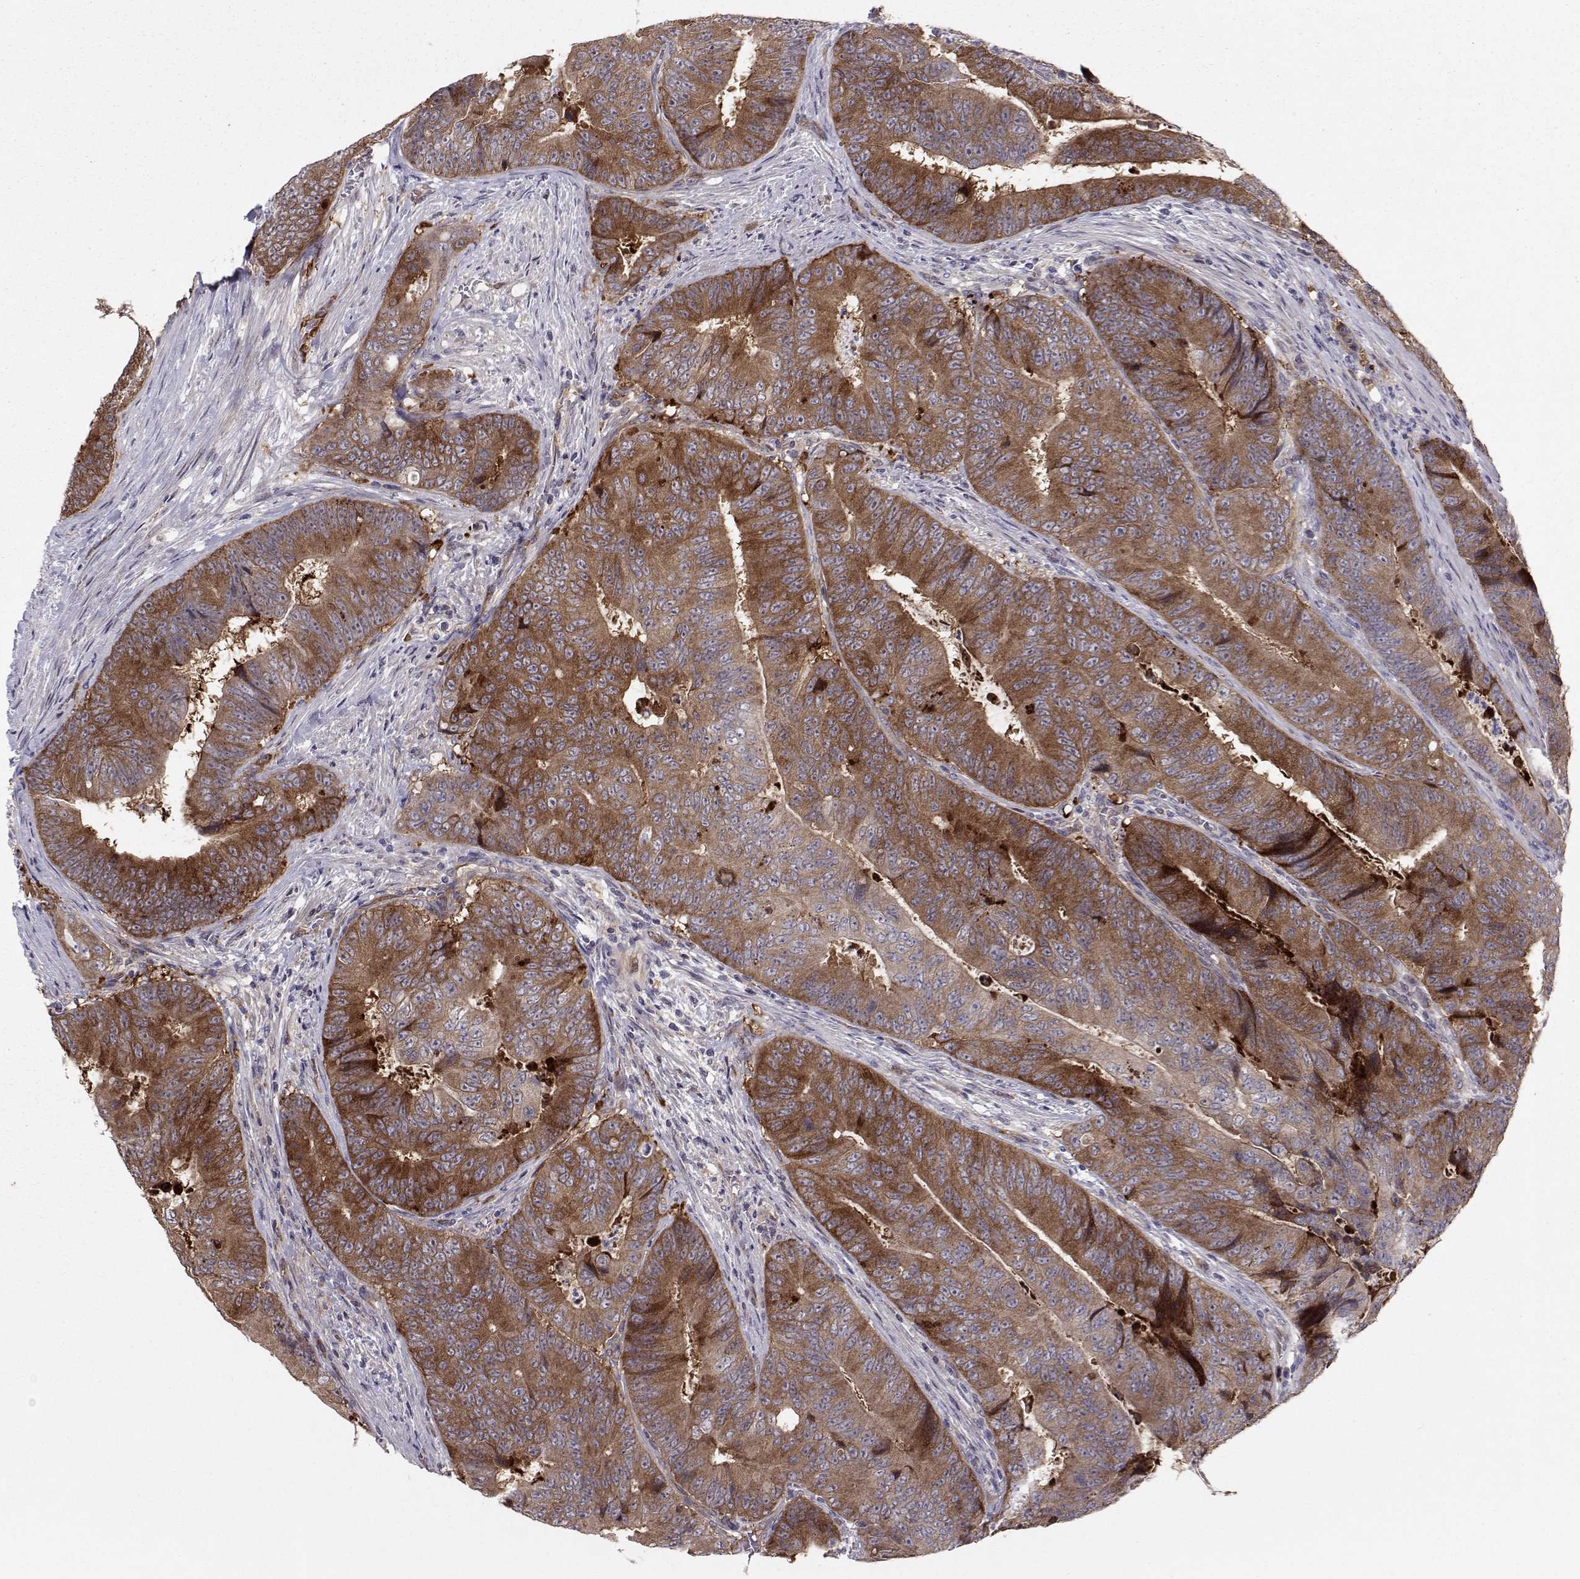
{"staining": {"intensity": "strong", "quantity": "25%-75%", "location": "cytoplasmic/membranous"}, "tissue": "colorectal cancer", "cell_type": "Tumor cells", "image_type": "cancer", "snomed": [{"axis": "morphology", "description": "Adenocarcinoma, NOS"}, {"axis": "topography", "description": "Colon"}], "caption": "High-power microscopy captured an immunohistochemistry micrograph of colorectal cancer, revealing strong cytoplasmic/membranous expression in approximately 25%-75% of tumor cells.", "gene": "HSP90AB1", "patient": {"sex": "female", "age": 48}}